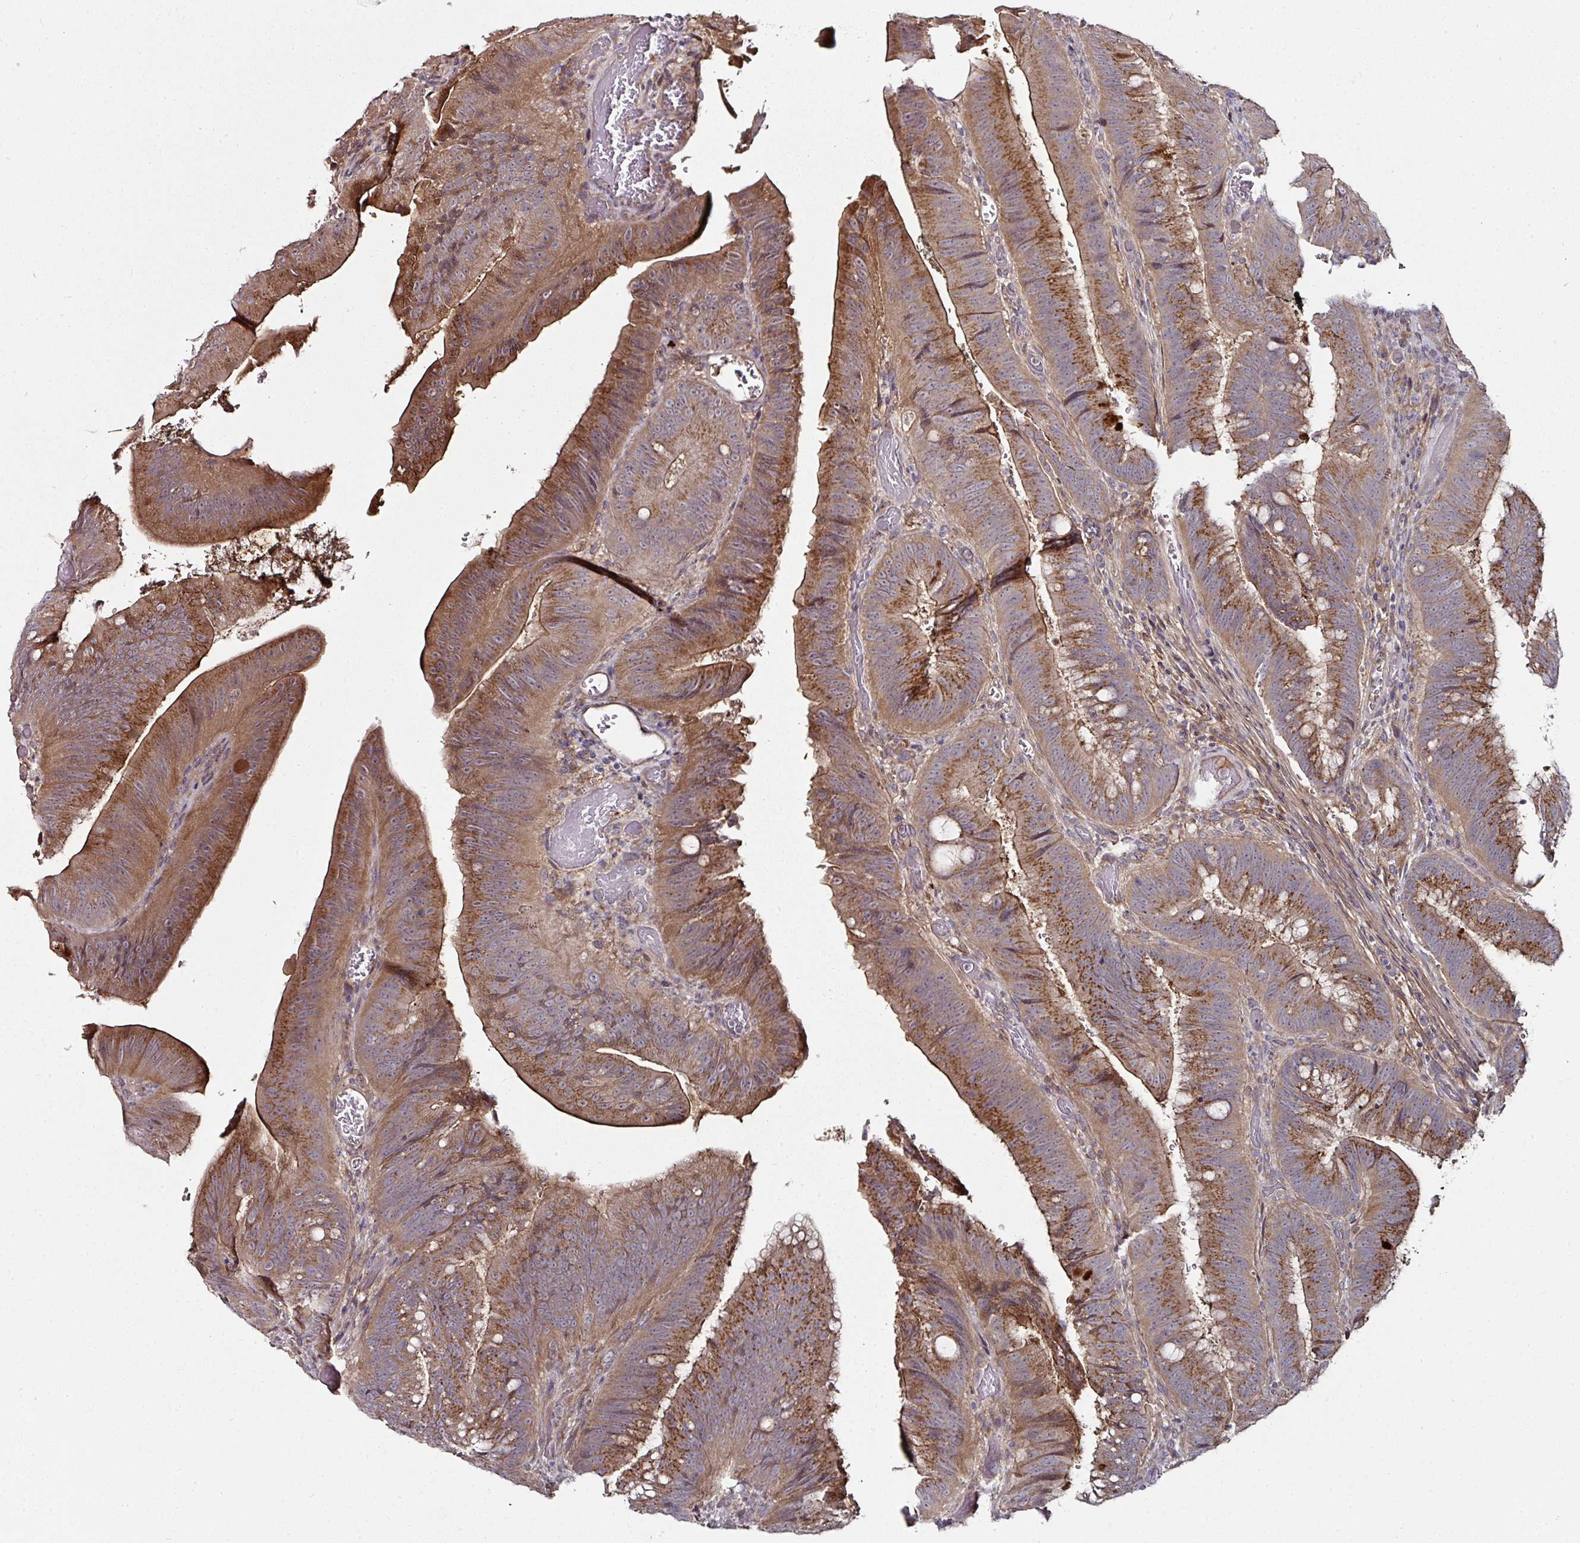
{"staining": {"intensity": "strong", "quantity": "25%-75%", "location": "cytoplasmic/membranous"}, "tissue": "colorectal cancer", "cell_type": "Tumor cells", "image_type": "cancer", "snomed": [{"axis": "morphology", "description": "Adenocarcinoma, NOS"}, {"axis": "topography", "description": "Colon"}], "caption": "This is an image of IHC staining of colorectal cancer (adenocarcinoma), which shows strong staining in the cytoplasmic/membranous of tumor cells.", "gene": "CTDSP2", "patient": {"sex": "female", "age": 43}}